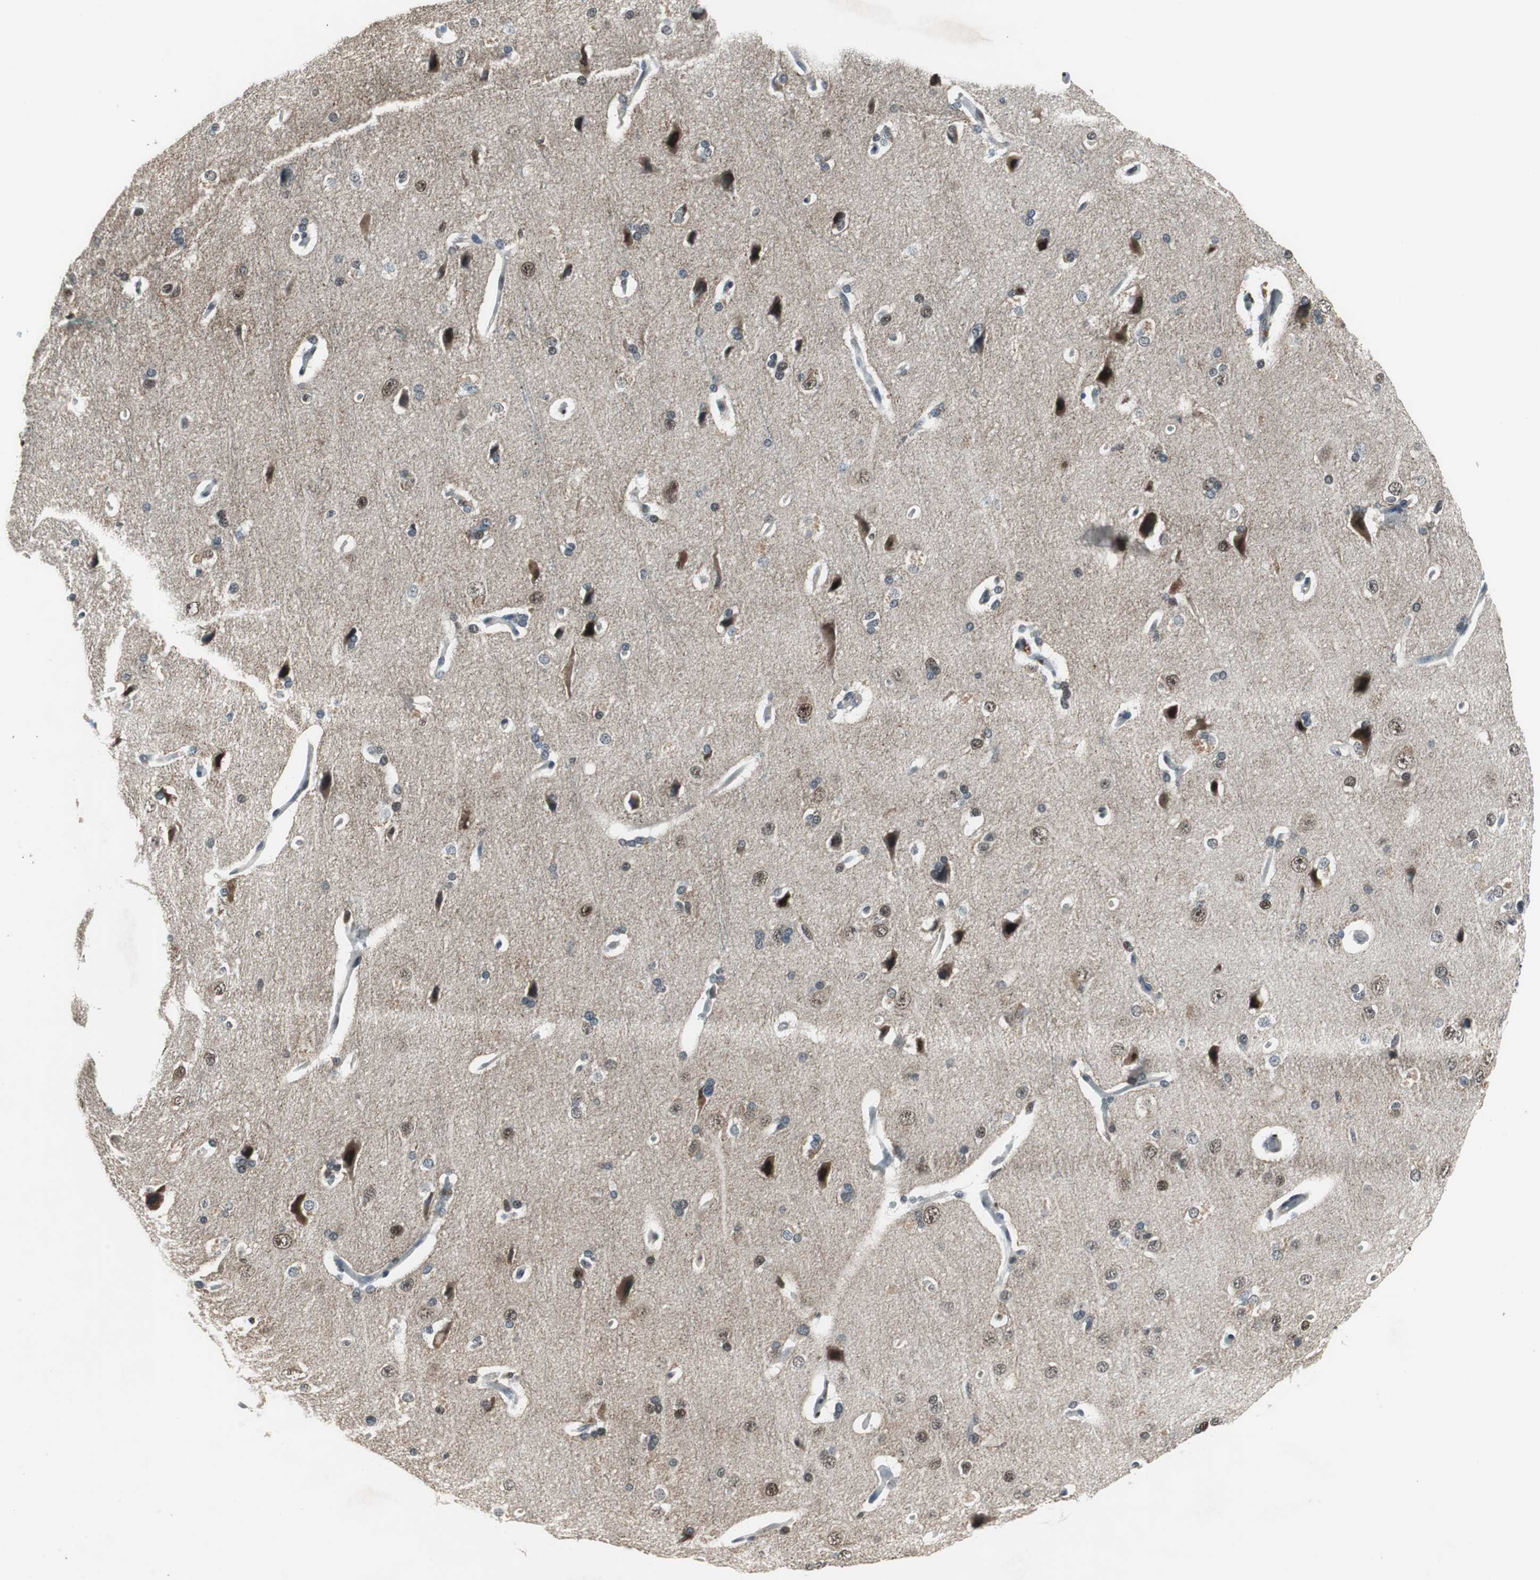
{"staining": {"intensity": "moderate", "quantity": "25%-75%", "location": "cytoplasmic/membranous"}, "tissue": "cerebral cortex", "cell_type": "Endothelial cells", "image_type": "normal", "snomed": [{"axis": "morphology", "description": "Normal tissue, NOS"}, {"axis": "topography", "description": "Cerebral cortex"}], "caption": "Protein expression analysis of normal human cerebral cortex reveals moderate cytoplasmic/membranous staining in about 25%-75% of endothelial cells. The staining was performed using DAB, with brown indicating positive protein expression. Nuclei are stained blue with hematoxylin.", "gene": "MAFB", "patient": {"sex": "male", "age": 62}}